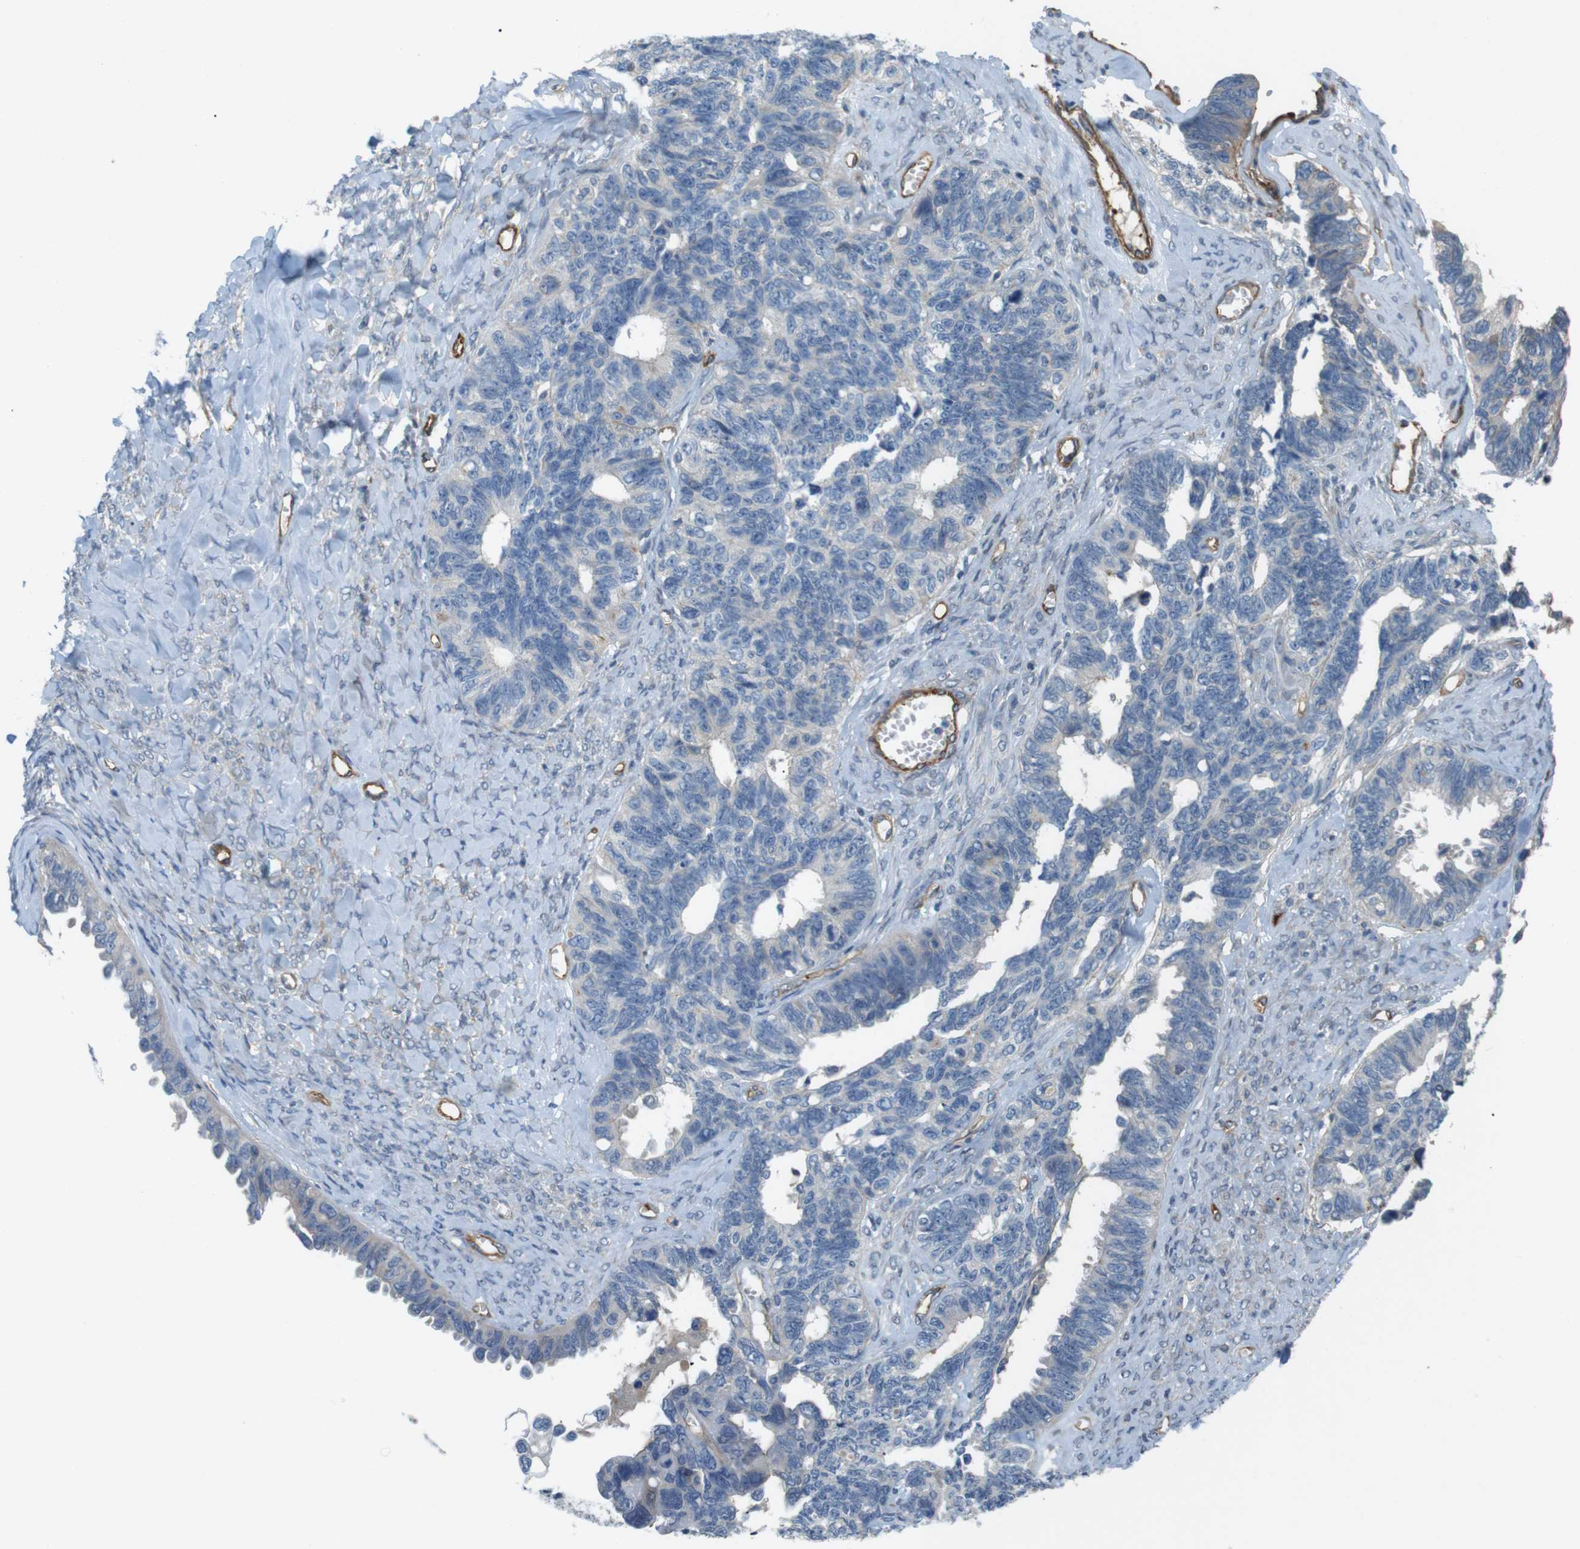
{"staining": {"intensity": "weak", "quantity": "<25%", "location": "cytoplasmic/membranous"}, "tissue": "ovarian cancer", "cell_type": "Tumor cells", "image_type": "cancer", "snomed": [{"axis": "morphology", "description": "Cystadenocarcinoma, serous, NOS"}, {"axis": "topography", "description": "Ovary"}], "caption": "A high-resolution histopathology image shows immunohistochemistry (IHC) staining of ovarian serous cystadenocarcinoma, which reveals no significant staining in tumor cells.", "gene": "BVES", "patient": {"sex": "female", "age": 79}}